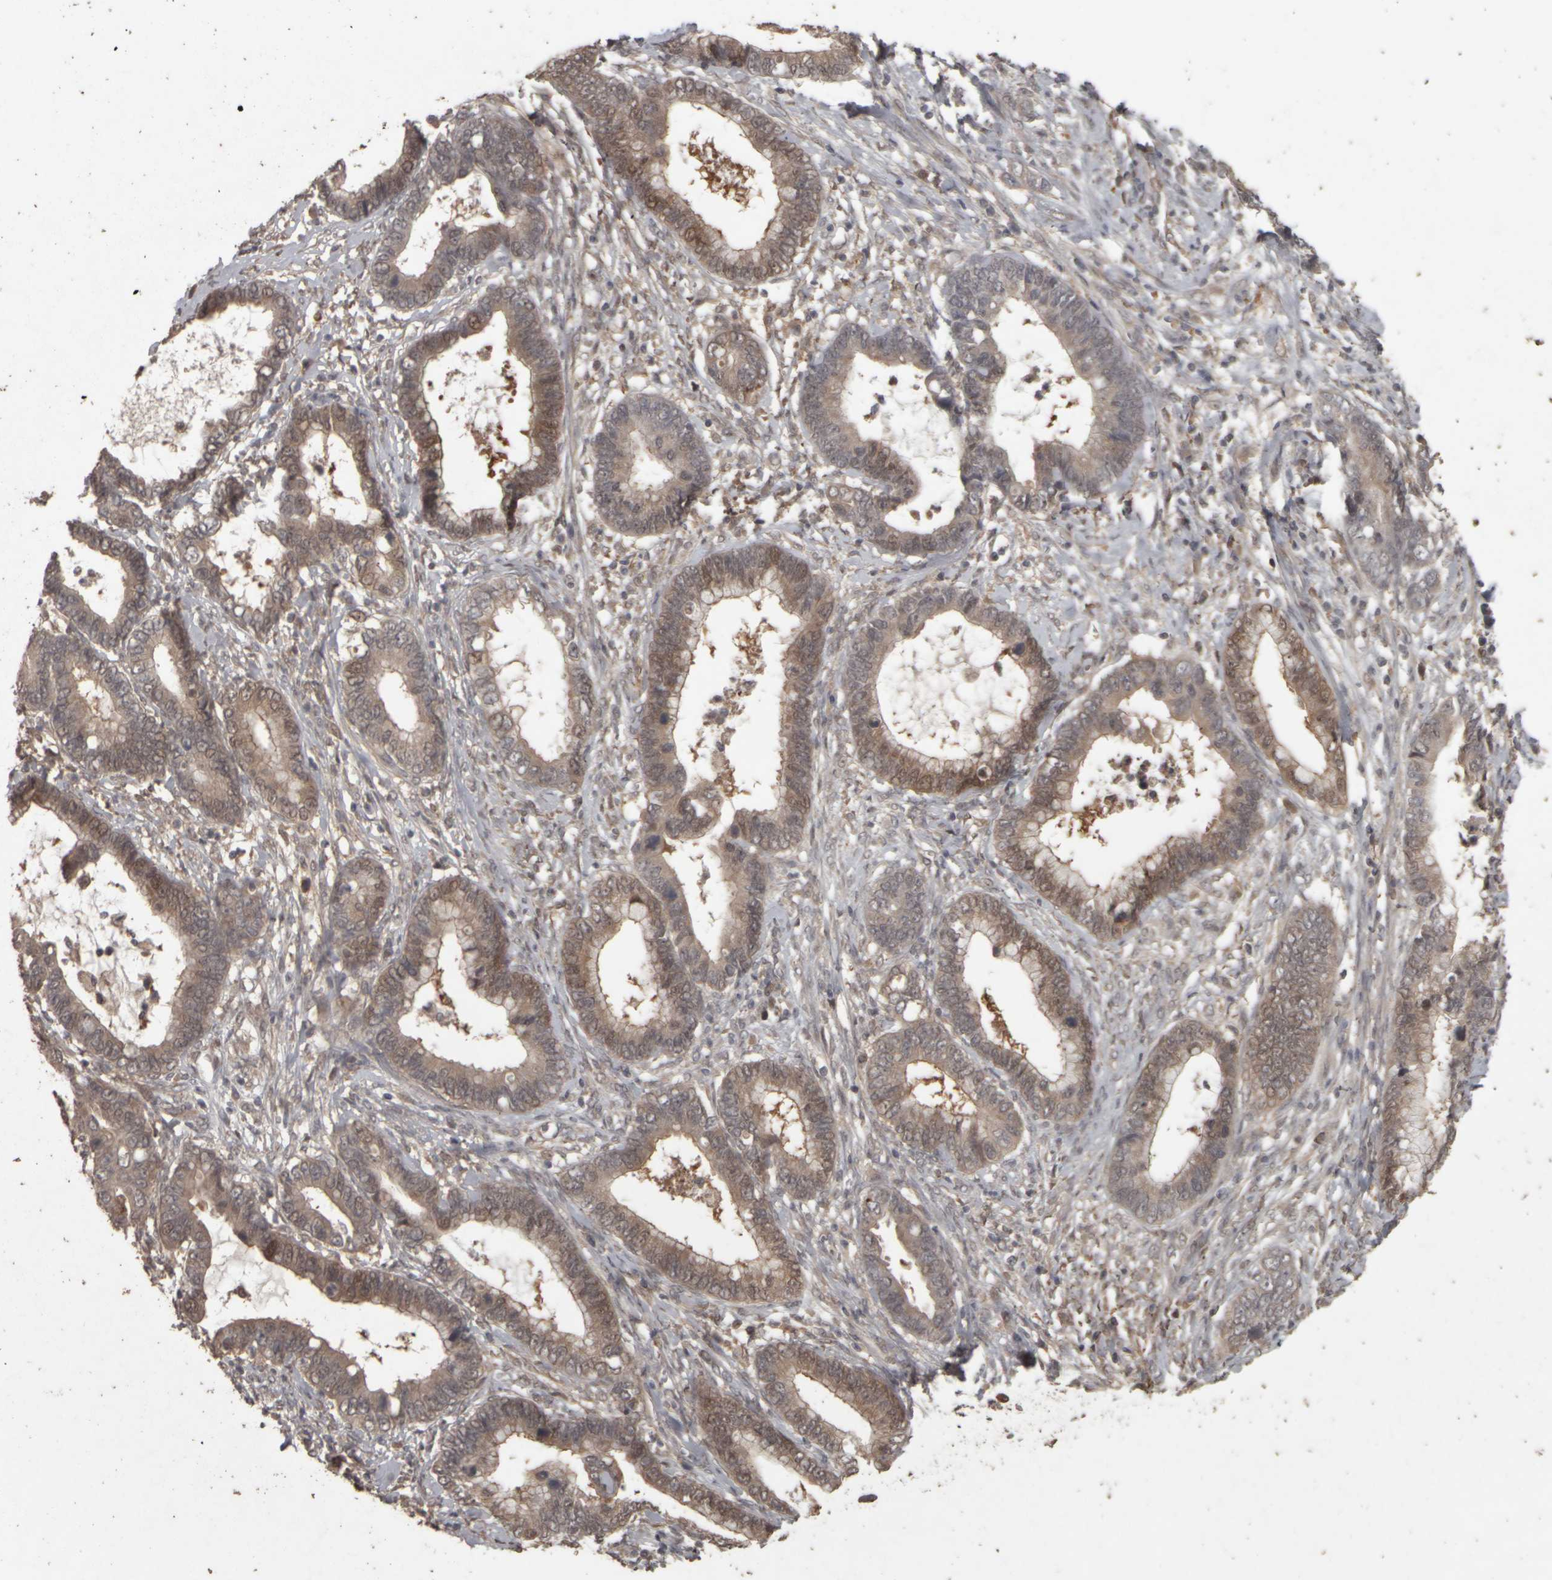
{"staining": {"intensity": "weak", "quantity": ">75%", "location": "cytoplasmic/membranous,nuclear"}, "tissue": "cervical cancer", "cell_type": "Tumor cells", "image_type": "cancer", "snomed": [{"axis": "morphology", "description": "Adenocarcinoma, NOS"}, {"axis": "topography", "description": "Cervix"}], "caption": "Brown immunohistochemical staining in human adenocarcinoma (cervical) demonstrates weak cytoplasmic/membranous and nuclear staining in about >75% of tumor cells.", "gene": "ACO1", "patient": {"sex": "female", "age": 44}}